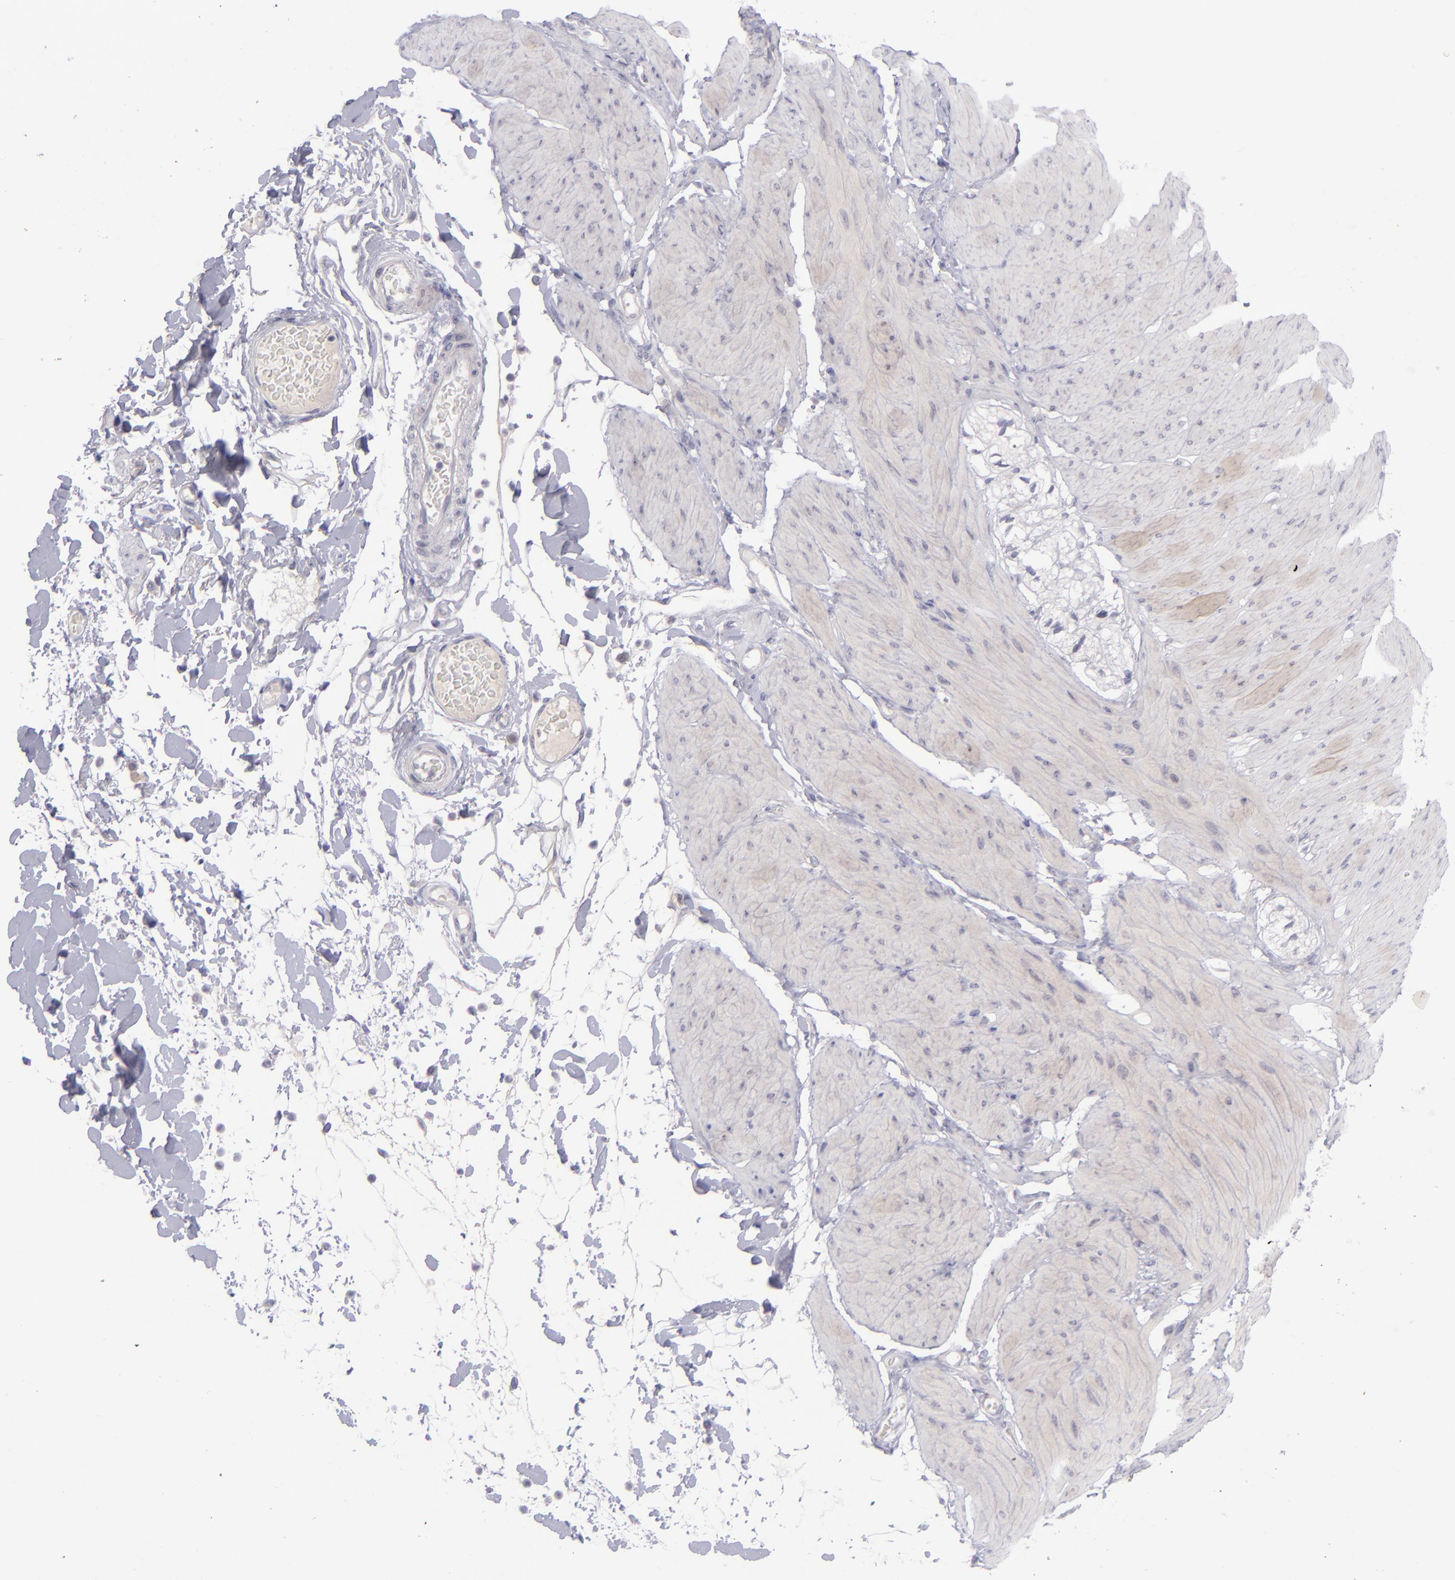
{"staining": {"intensity": "negative", "quantity": "none", "location": "none"}, "tissue": "smooth muscle", "cell_type": "Smooth muscle cells", "image_type": "normal", "snomed": [{"axis": "morphology", "description": "Normal tissue, NOS"}, {"axis": "topography", "description": "Smooth muscle"}, {"axis": "topography", "description": "Colon"}], "caption": "Protein analysis of normal smooth muscle demonstrates no significant staining in smooth muscle cells.", "gene": "EVPL", "patient": {"sex": "male", "age": 67}}